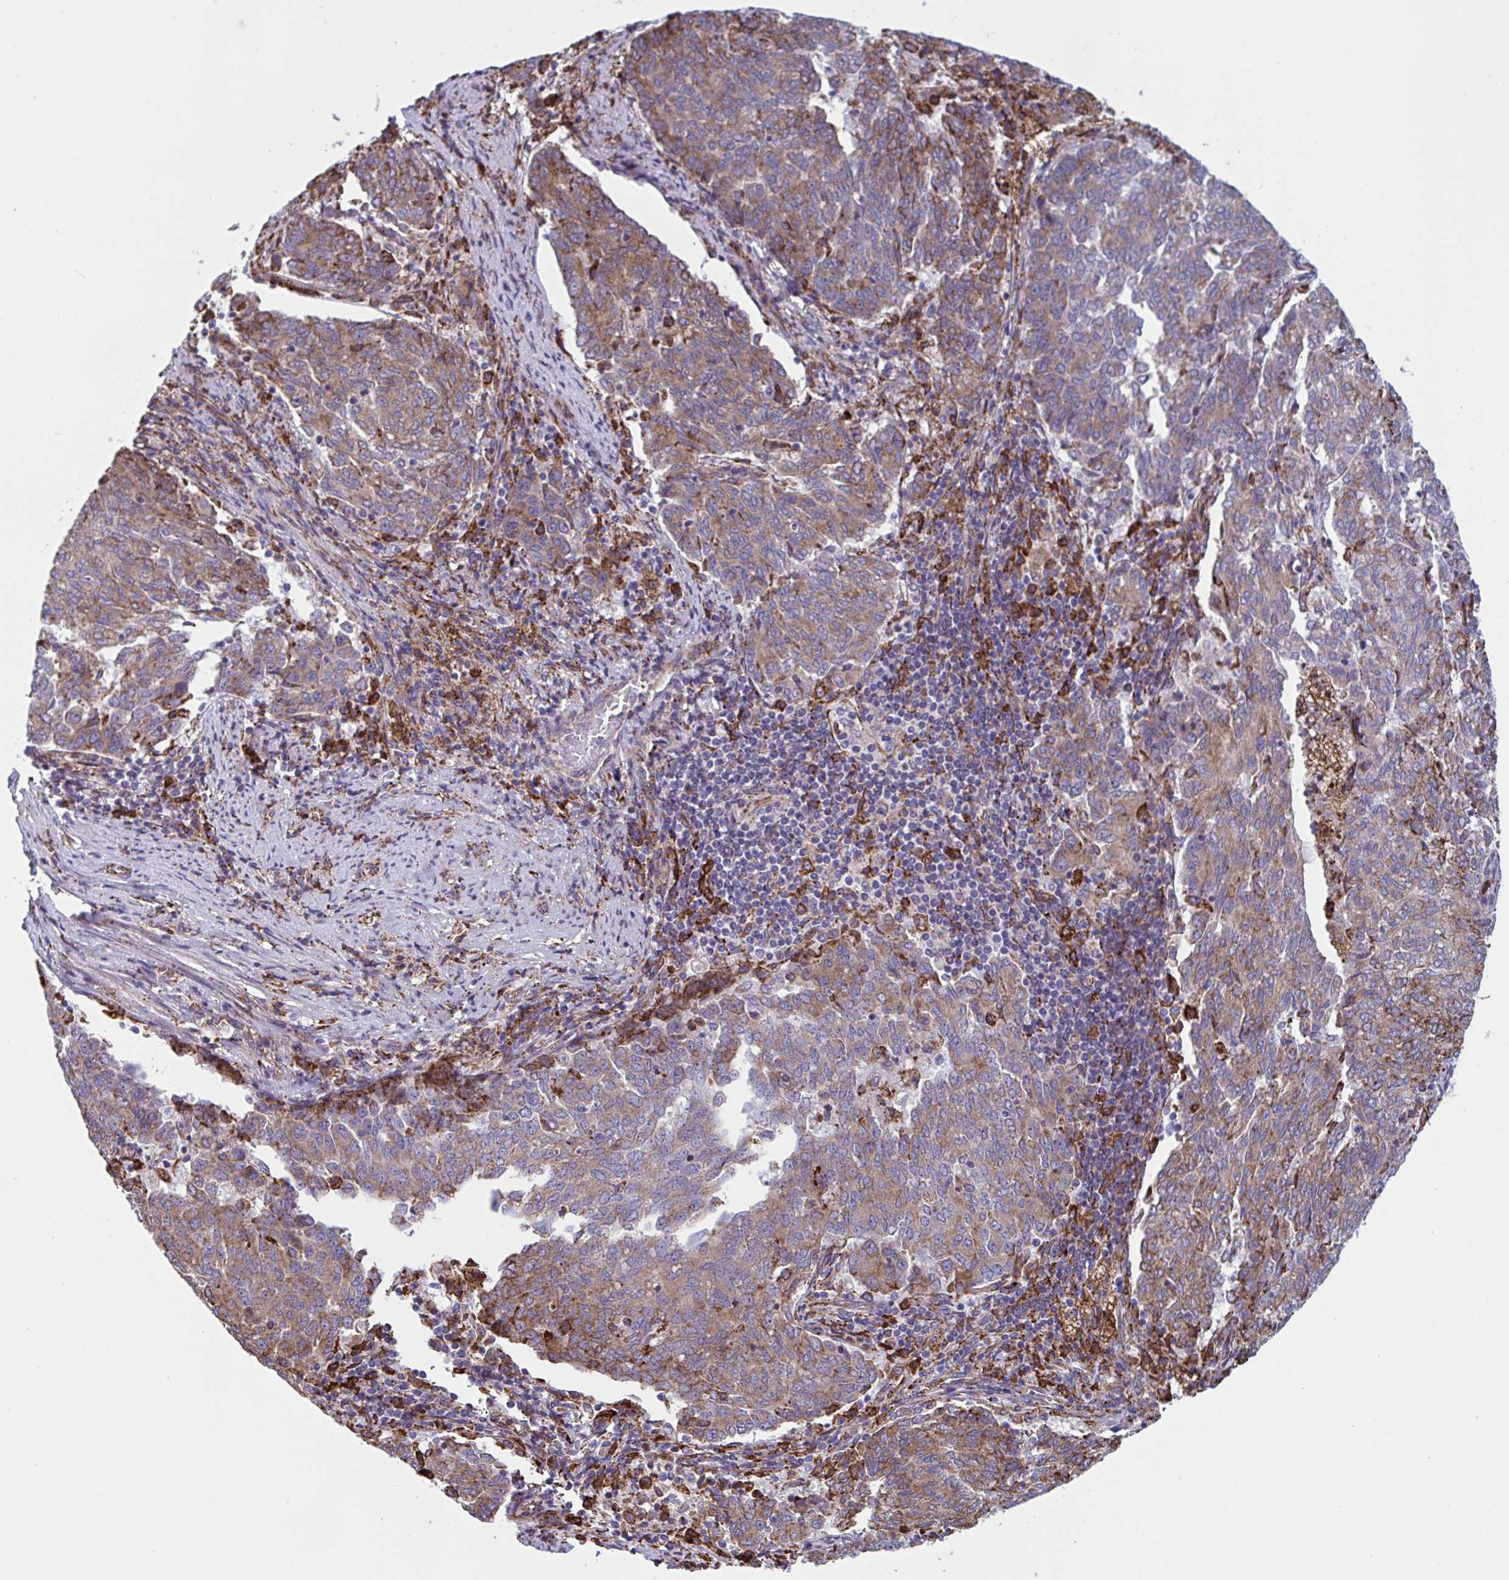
{"staining": {"intensity": "moderate", "quantity": ">75%", "location": "cytoplasmic/membranous"}, "tissue": "endometrial cancer", "cell_type": "Tumor cells", "image_type": "cancer", "snomed": [{"axis": "morphology", "description": "Adenocarcinoma, NOS"}, {"axis": "topography", "description": "Endometrium"}], "caption": "Endometrial cancer stained with a brown dye displays moderate cytoplasmic/membranous positive positivity in approximately >75% of tumor cells.", "gene": "PEAK3", "patient": {"sex": "female", "age": 80}}